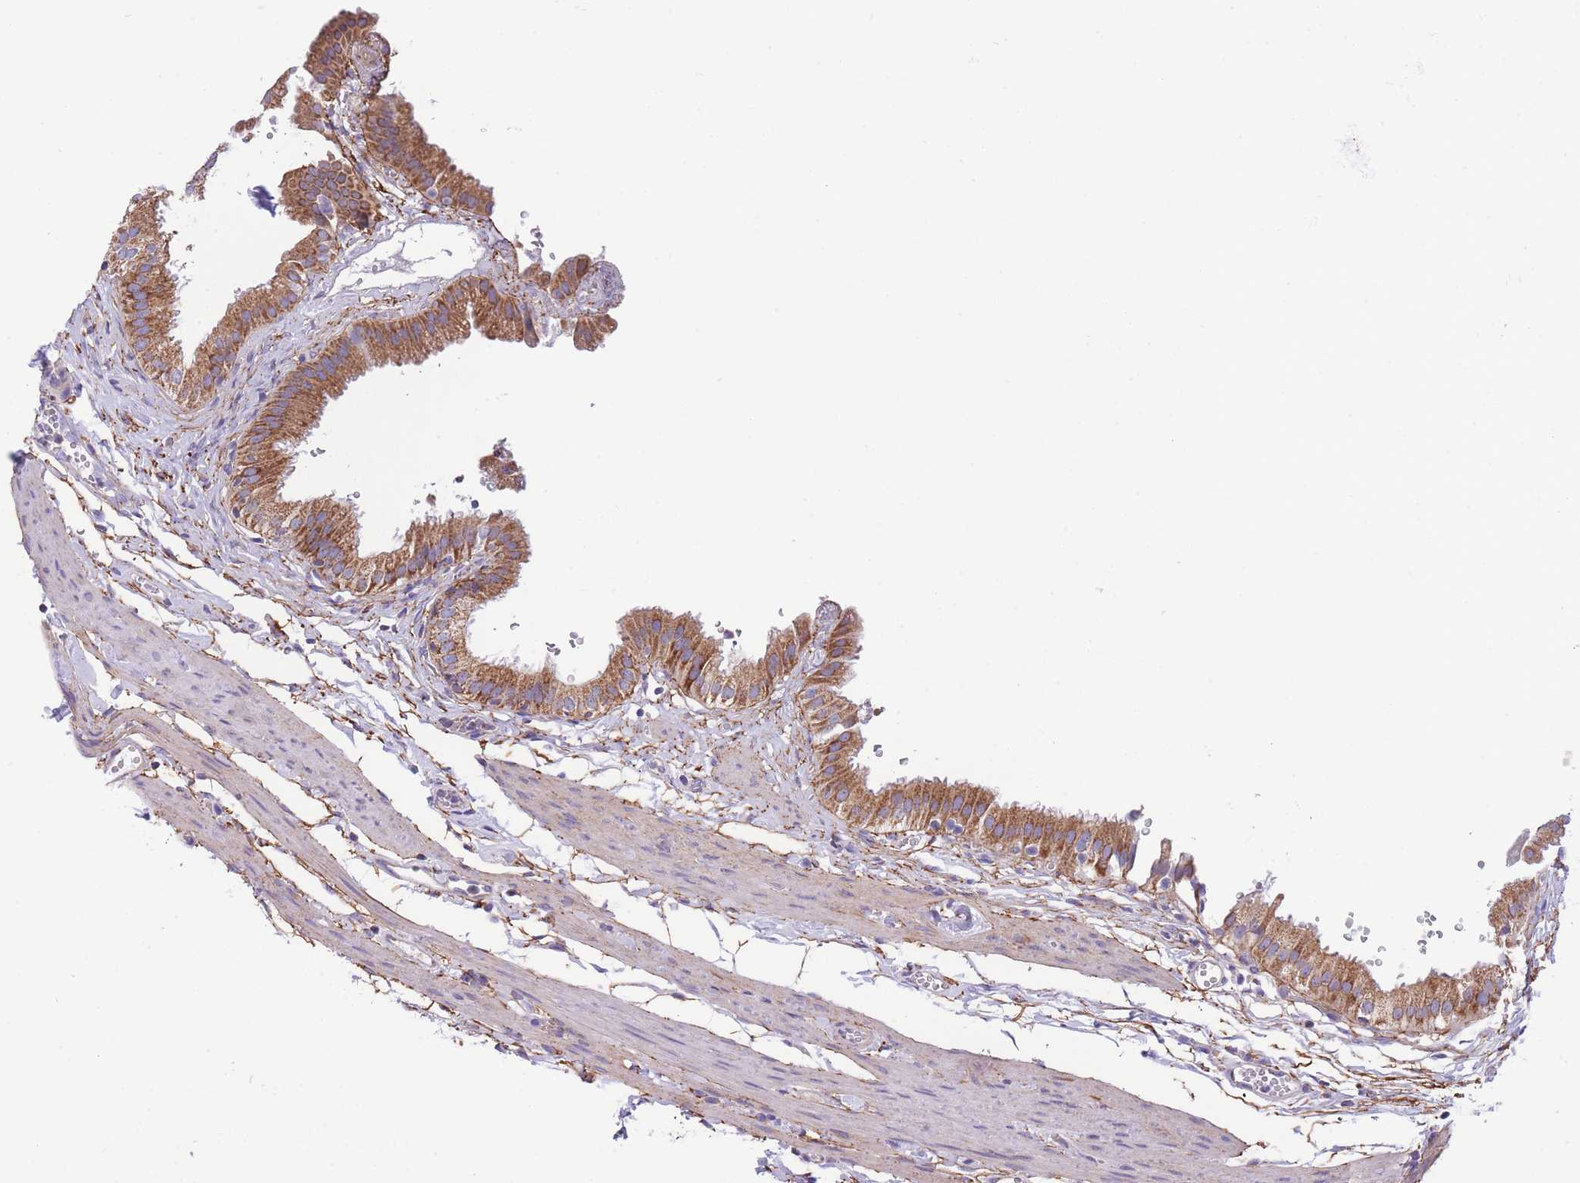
{"staining": {"intensity": "moderate", "quantity": ">75%", "location": "cytoplasmic/membranous"}, "tissue": "gallbladder", "cell_type": "Glandular cells", "image_type": "normal", "snomed": [{"axis": "morphology", "description": "Normal tissue, NOS"}, {"axis": "topography", "description": "Gallbladder"}], "caption": "Brown immunohistochemical staining in benign gallbladder reveals moderate cytoplasmic/membranous staining in about >75% of glandular cells. The staining was performed using DAB to visualize the protein expression in brown, while the nuclei were stained in blue with hematoxylin (Magnification: 20x).", "gene": "ST3GAL3", "patient": {"sex": "female", "age": 61}}